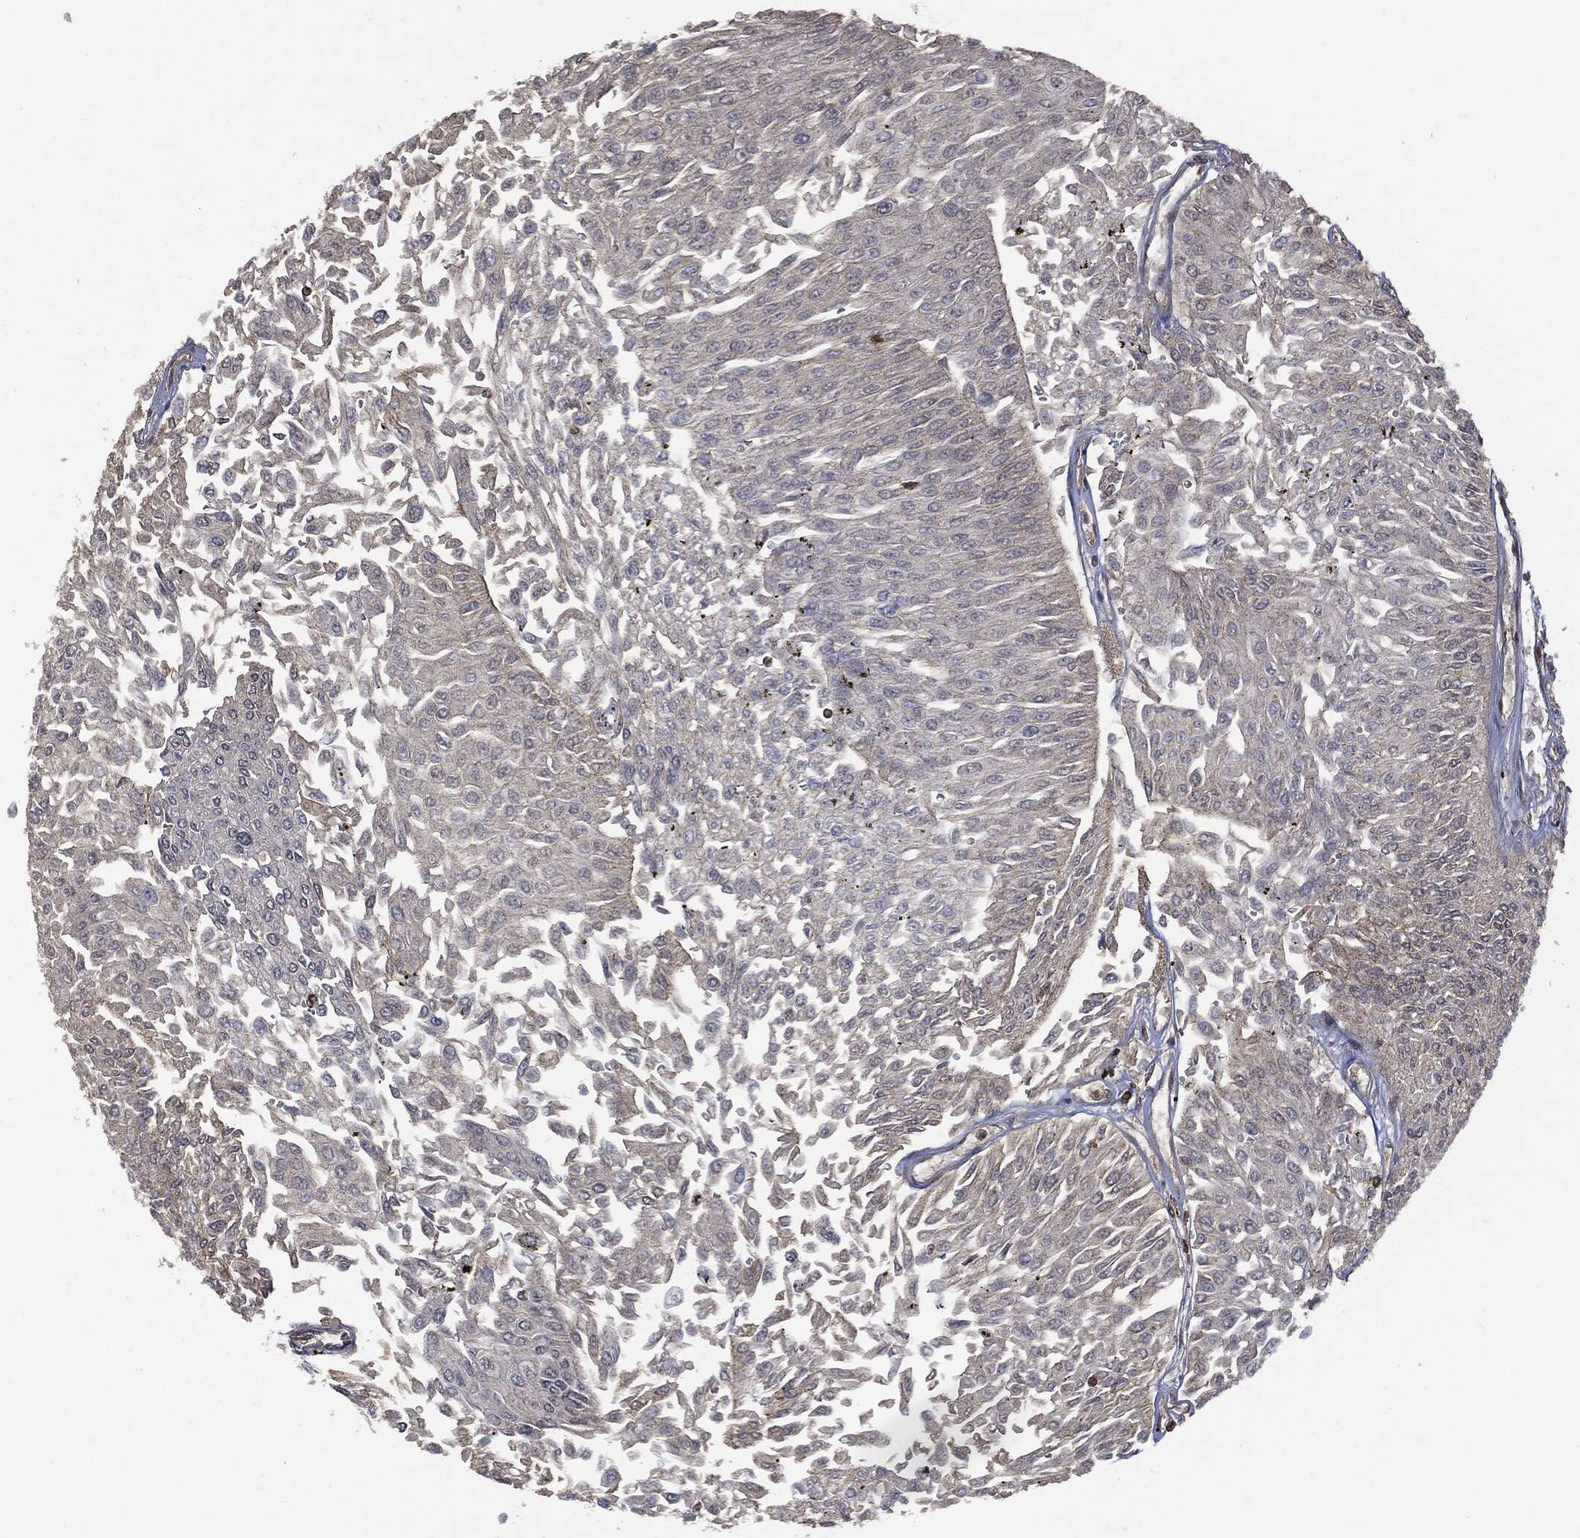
{"staining": {"intensity": "negative", "quantity": "none", "location": "none"}, "tissue": "urothelial cancer", "cell_type": "Tumor cells", "image_type": "cancer", "snomed": [{"axis": "morphology", "description": "Urothelial carcinoma, Low grade"}, {"axis": "topography", "description": "Urinary bladder"}], "caption": "Tumor cells show no significant protein staining in urothelial carcinoma (low-grade).", "gene": "PSMB10", "patient": {"sex": "male", "age": 67}}